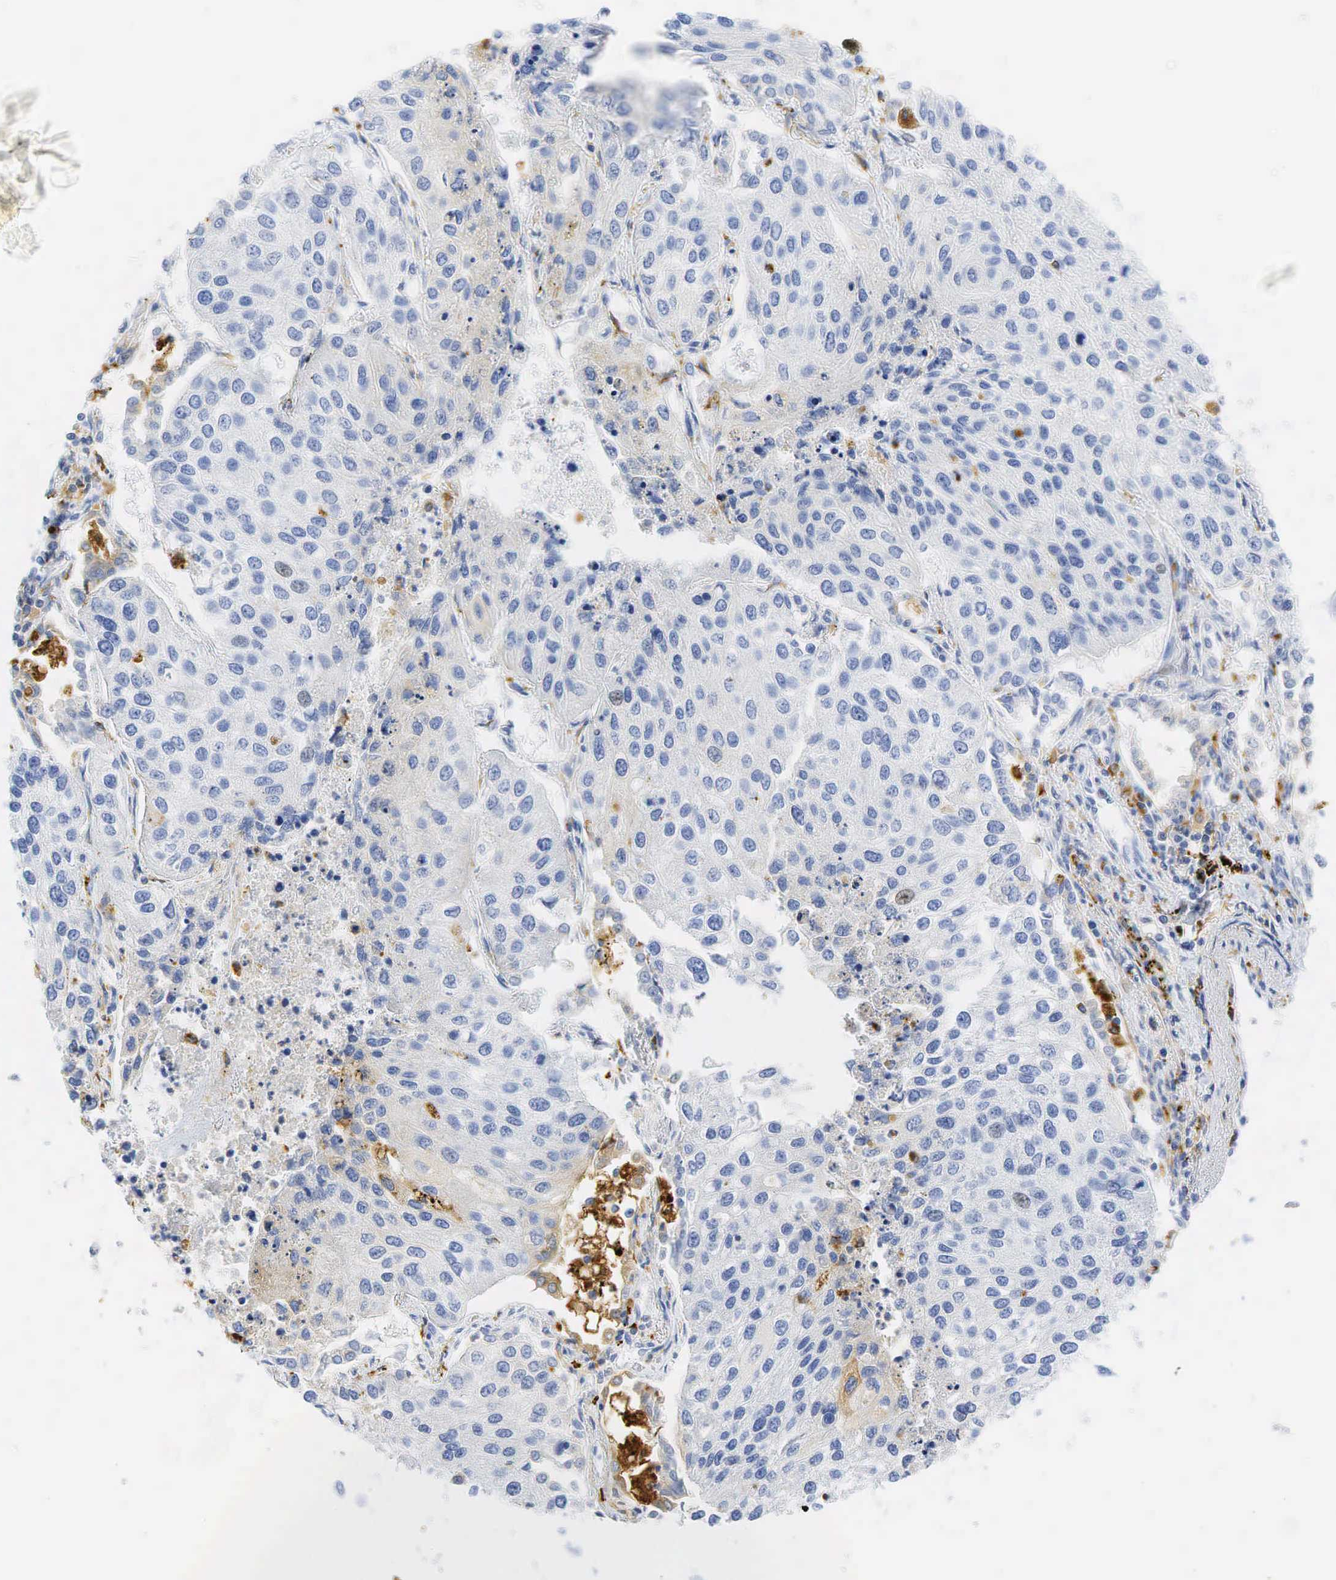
{"staining": {"intensity": "weak", "quantity": "<25%", "location": "none"}, "tissue": "lung cancer", "cell_type": "Tumor cells", "image_type": "cancer", "snomed": [{"axis": "morphology", "description": "Squamous cell carcinoma, NOS"}, {"axis": "topography", "description": "Lung"}], "caption": "A micrograph of squamous cell carcinoma (lung) stained for a protein shows no brown staining in tumor cells. The staining was performed using DAB to visualize the protein expression in brown, while the nuclei were stained in blue with hematoxylin (Magnification: 20x).", "gene": "CD68", "patient": {"sex": "male", "age": 75}}